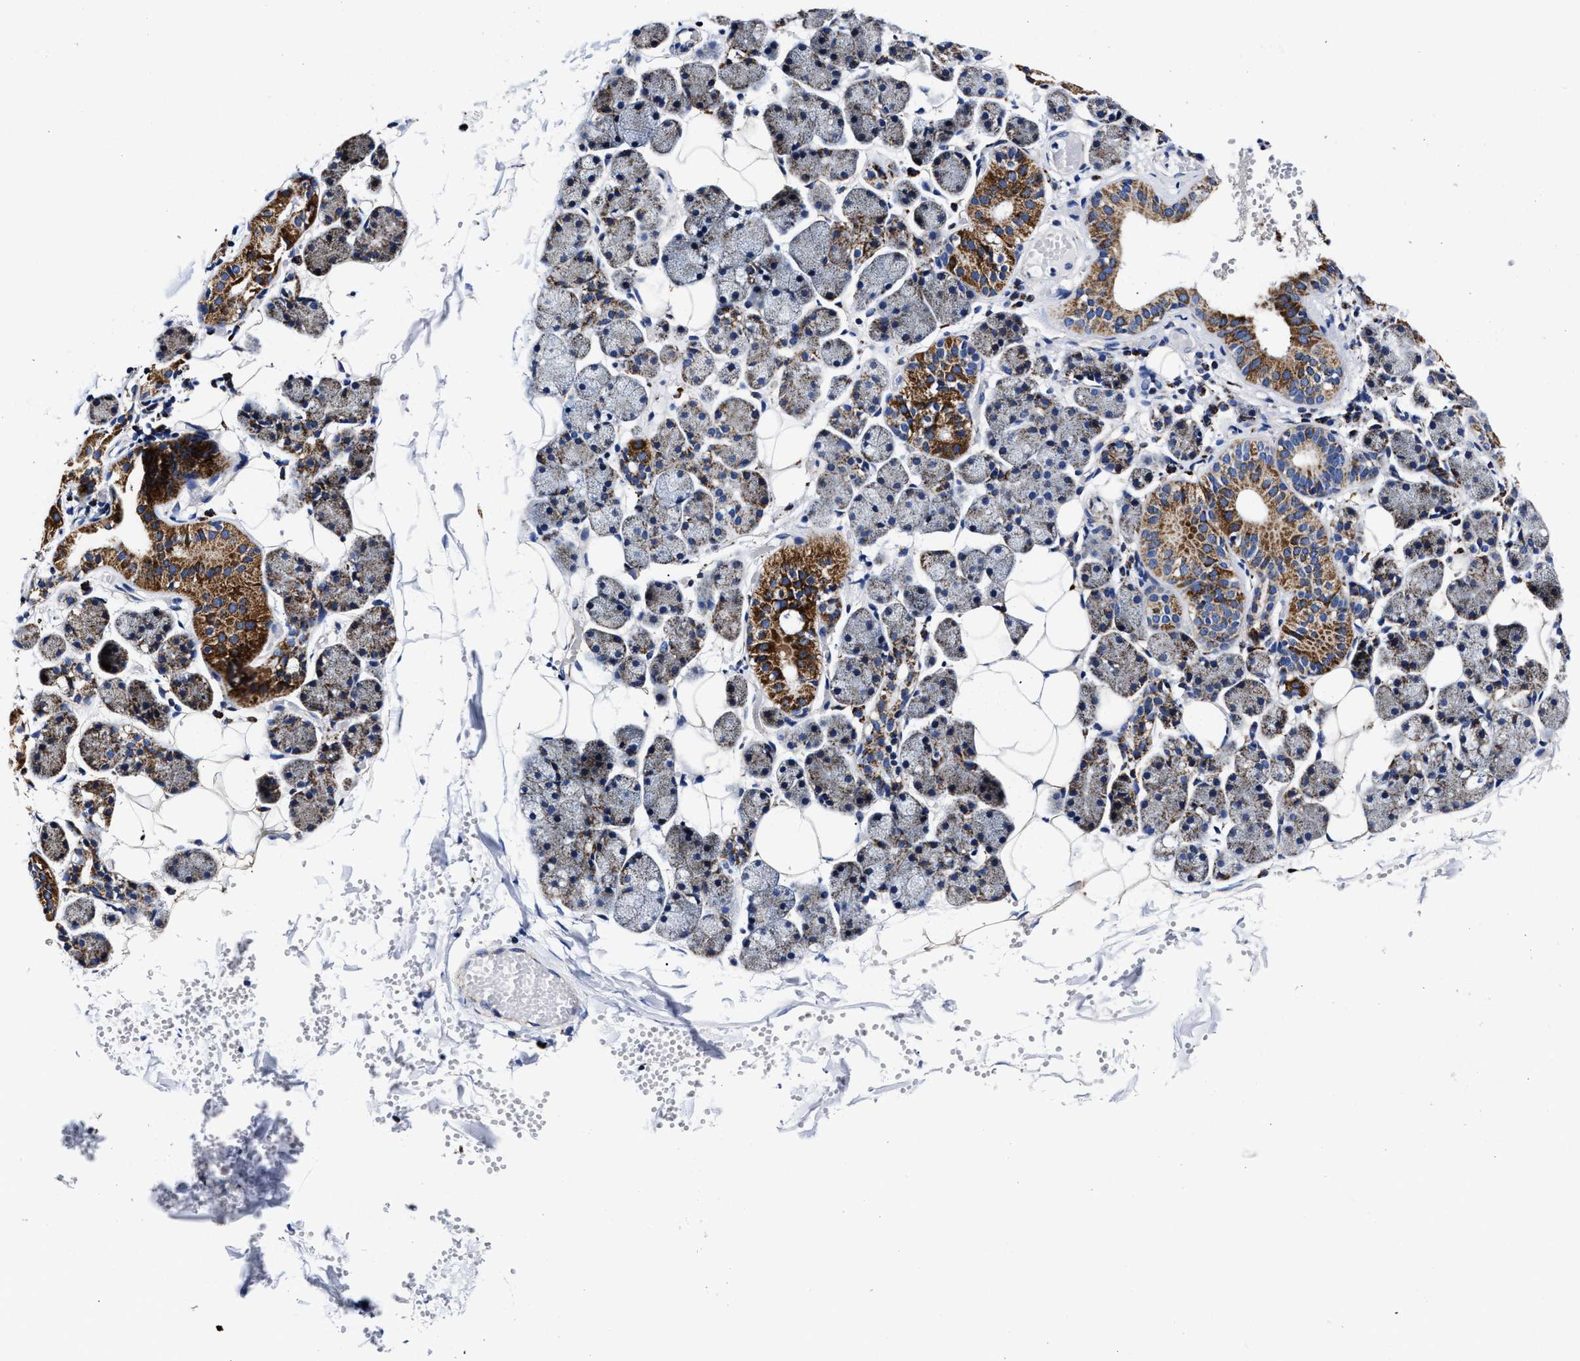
{"staining": {"intensity": "strong", "quantity": "<25%", "location": "cytoplasmic/membranous"}, "tissue": "salivary gland", "cell_type": "Glandular cells", "image_type": "normal", "snomed": [{"axis": "morphology", "description": "Normal tissue, NOS"}, {"axis": "topography", "description": "Salivary gland"}], "caption": "A high-resolution histopathology image shows immunohistochemistry staining of unremarkable salivary gland, which reveals strong cytoplasmic/membranous expression in about <25% of glandular cells.", "gene": "HINT2", "patient": {"sex": "female", "age": 33}}